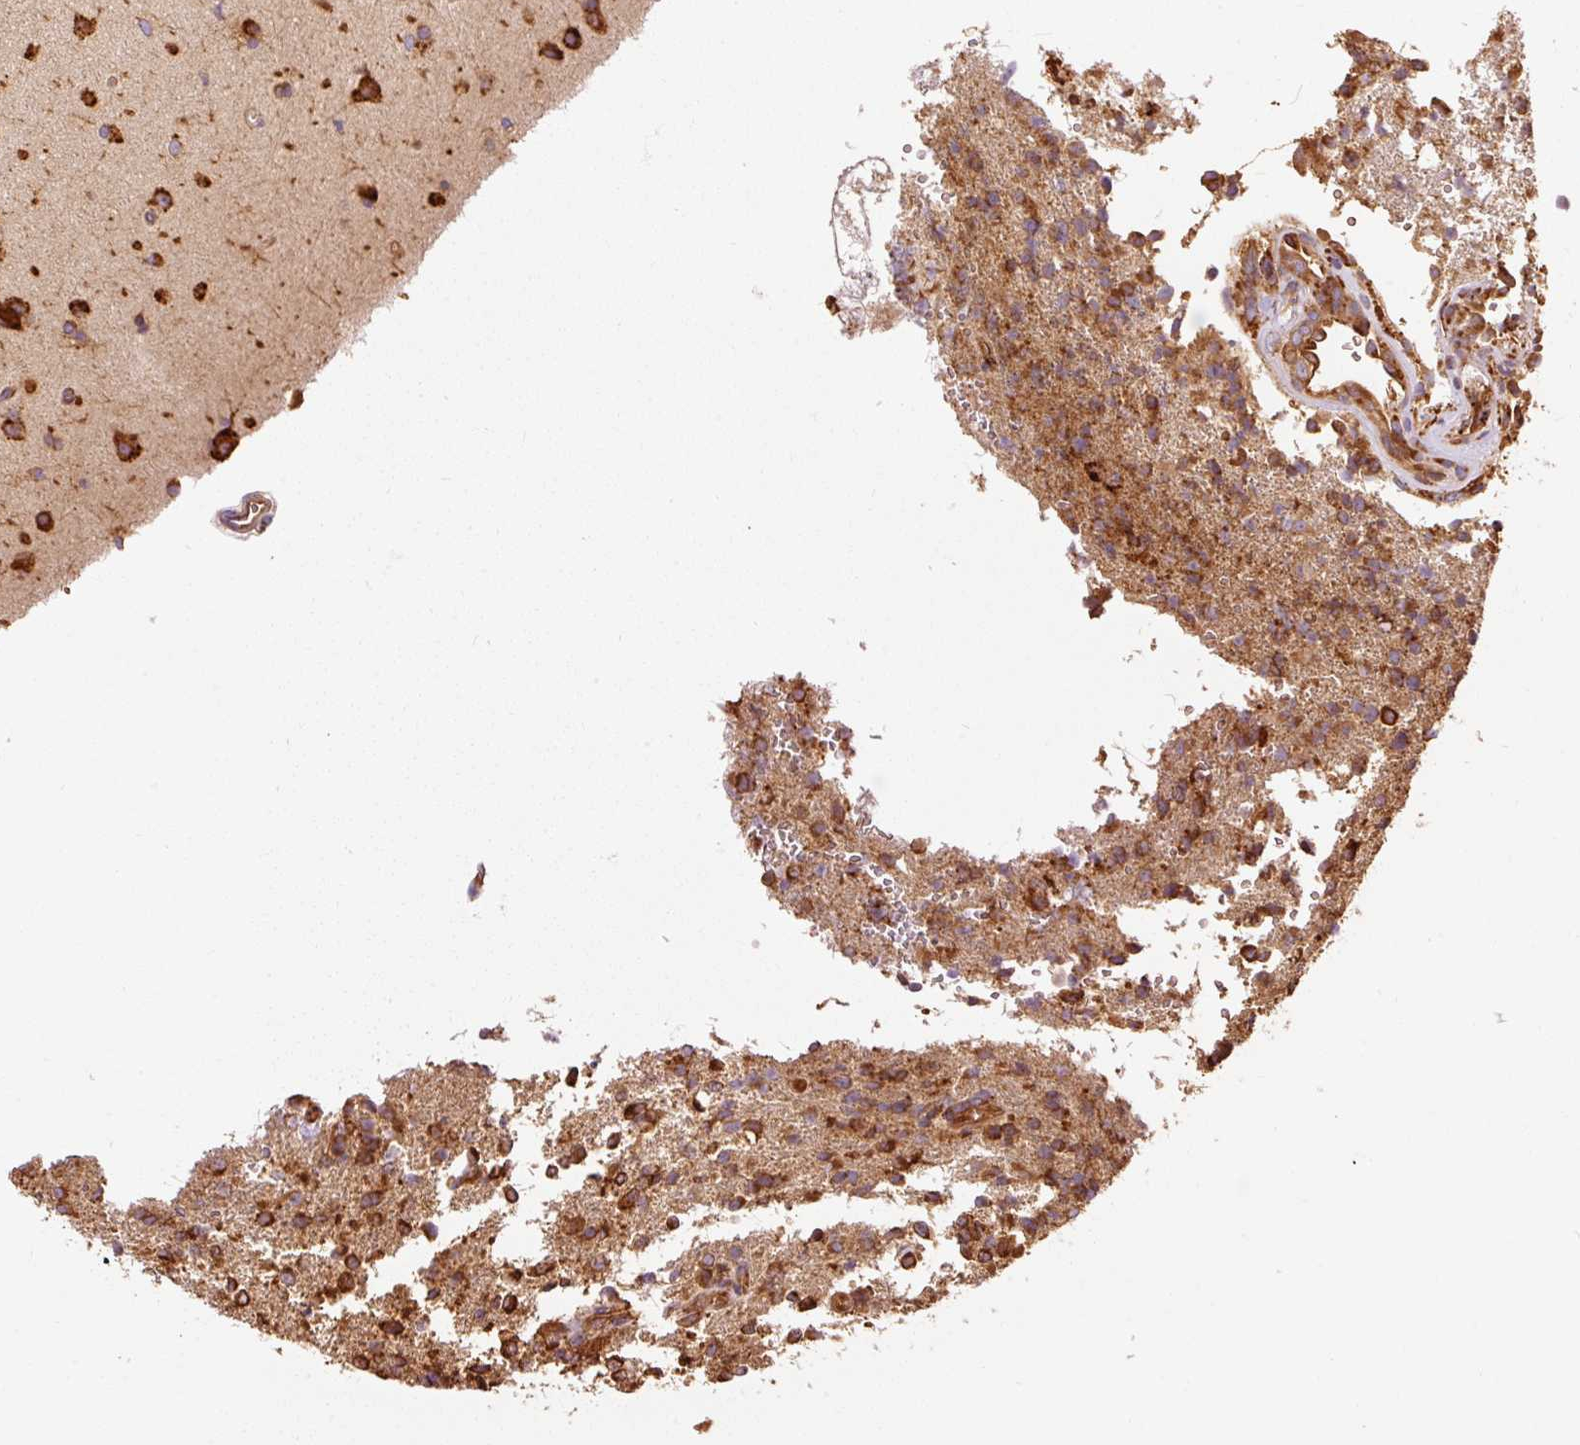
{"staining": {"intensity": "strong", "quantity": ">75%", "location": "cytoplasmic/membranous"}, "tissue": "glioma", "cell_type": "Tumor cells", "image_type": "cancer", "snomed": [{"axis": "morphology", "description": "Glioma, malignant, High grade"}, {"axis": "topography", "description": "Brain"}], "caption": "The immunohistochemical stain labels strong cytoplasmic/membranous staining in tumor cells of malignant glioma (high-grade) tissue.", "gene": "KLC1", "patient": {"sex": "male", "age": 56}}